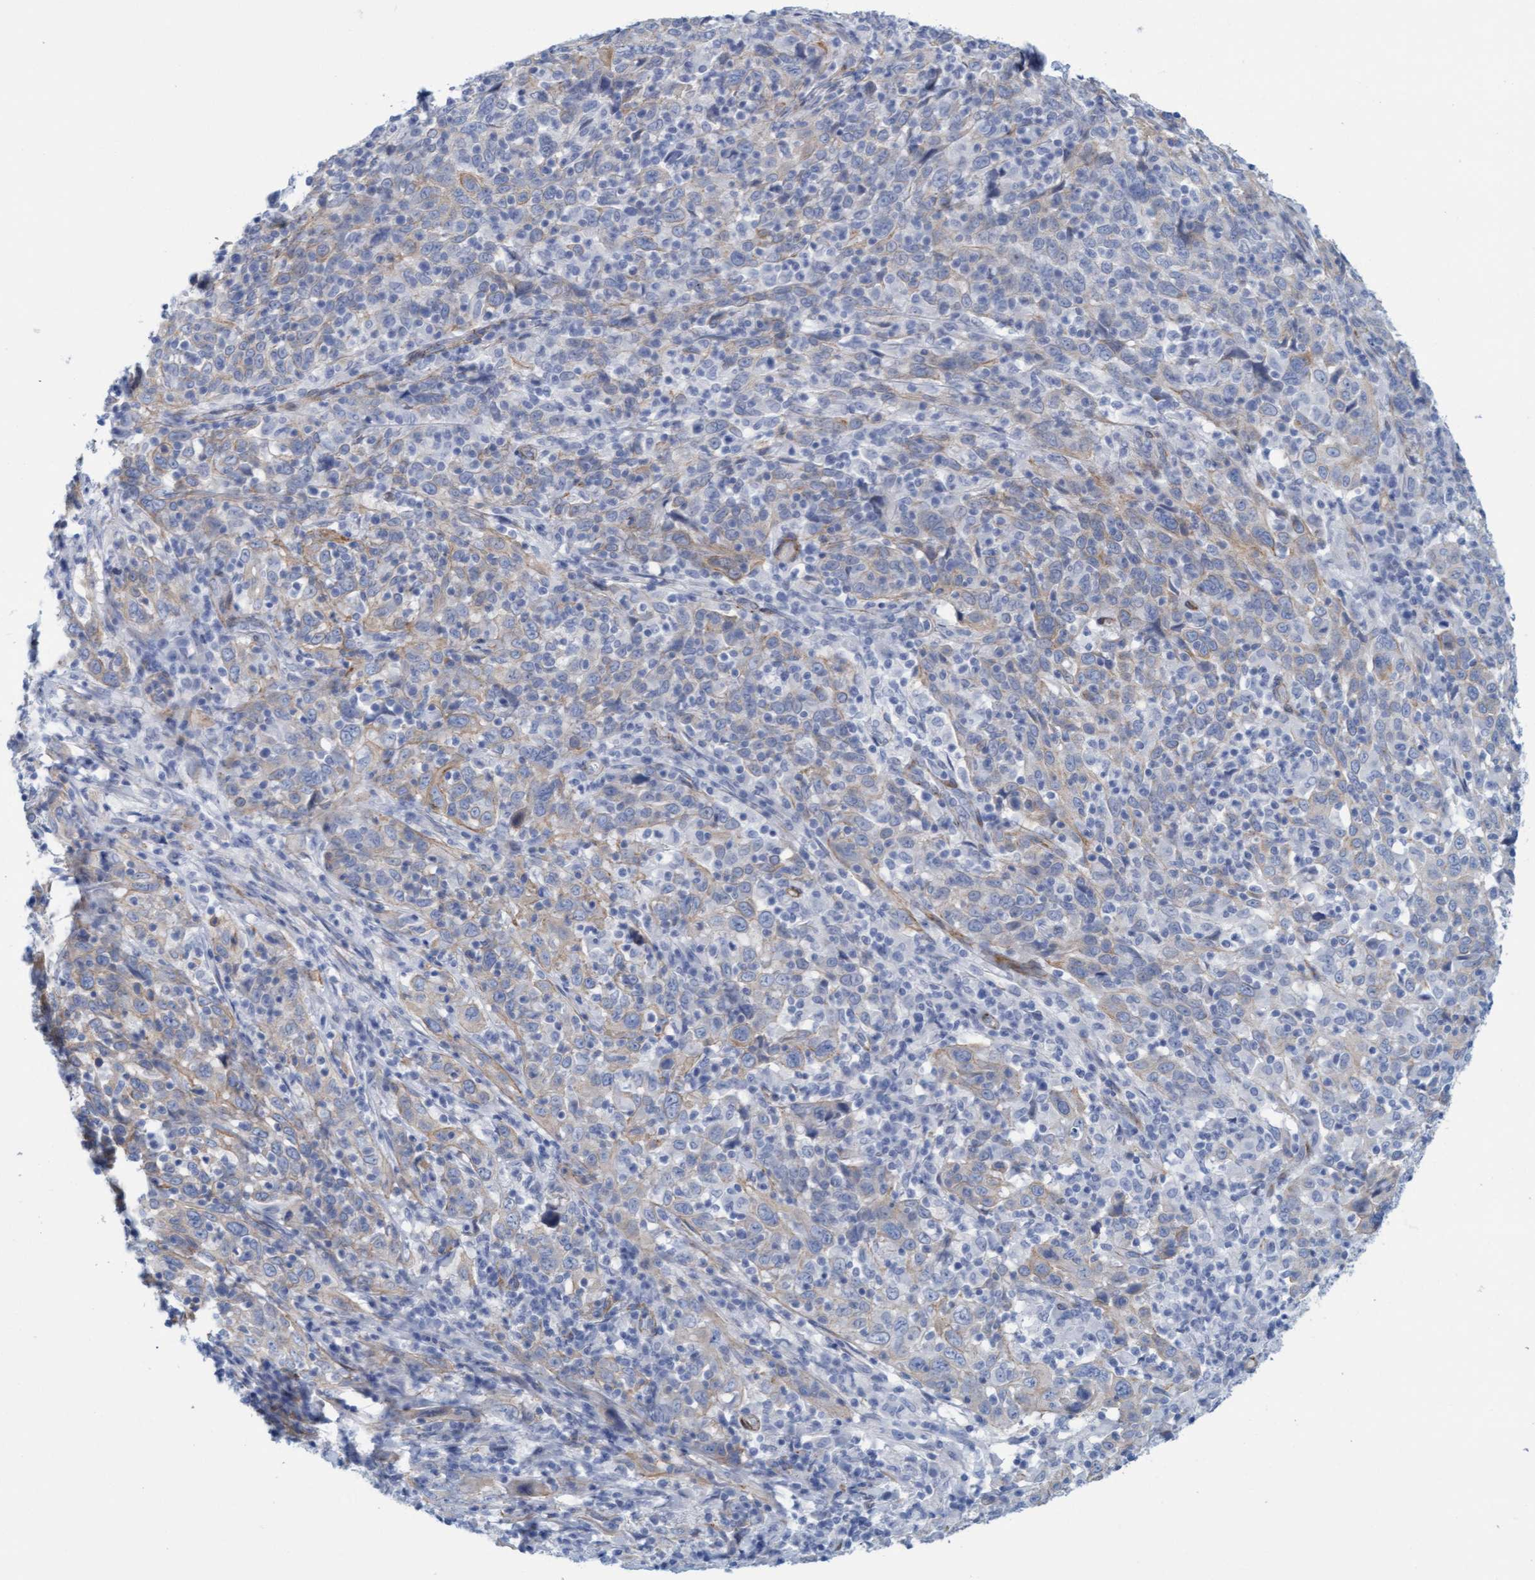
{"staining": {"intensity": "negative", "quantity": "none", "location": "none"}, "tissue": "cervical cancer", "cell_type": "Tumor cells", "image_type": "cancer", "snomed": [{"axis": "morphology", "description": "Squamous cell carcinoma, NOS"}, {"axis": "topography", "description": "Cervix"}], "caption": "The photomicrograph demonstrates no staining of tumor cells in cervical cancer (squamous cell carcinoma).", "gene": "MTFR1", "patient": {"sex": "female", "age": 46}}